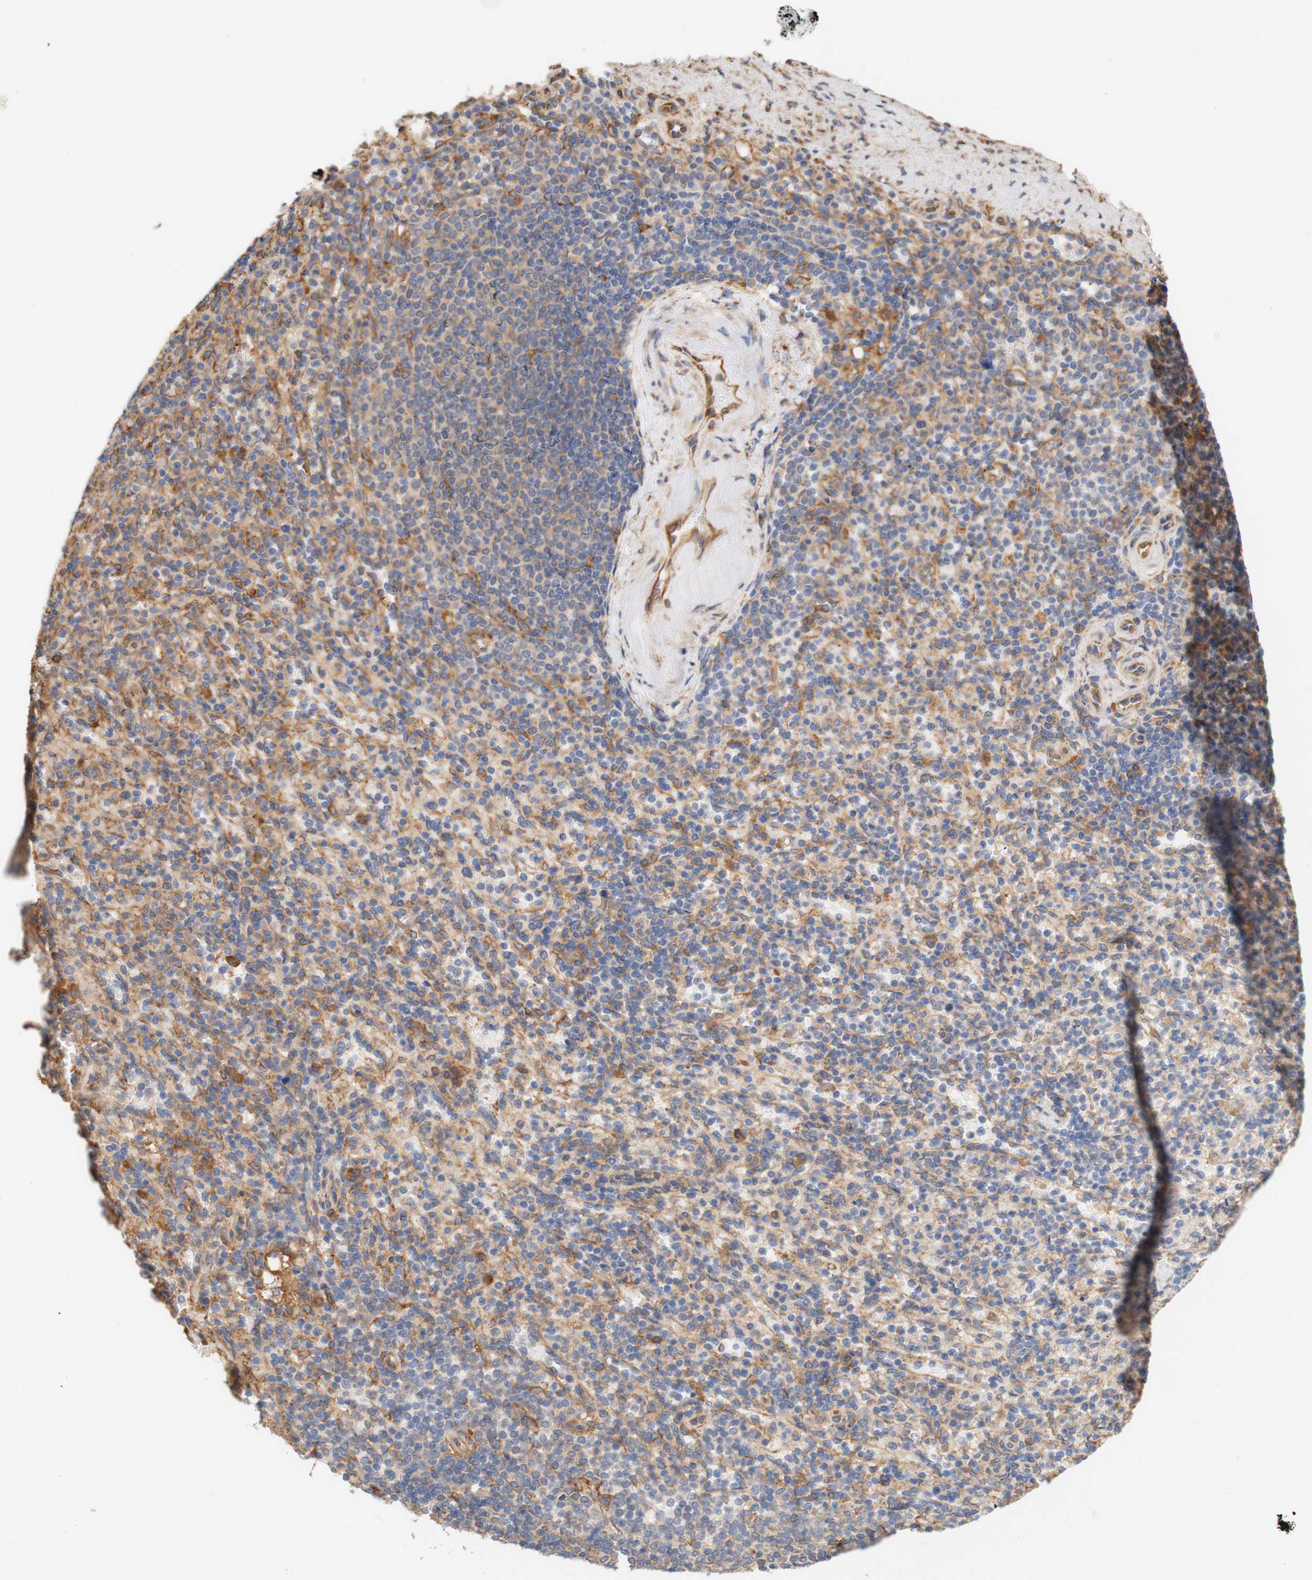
{"staining": {"intensity": "moderate", "quantity": ">75%", "location": "cytoplasmic/membranous"}, "tissue": "spleen", "cell_type": "Cells in red pulp", "image_type": "normal", "snomed": [{"axis": "morphology", "description": "Normal tissue, NOS"}, {"axis": "topography", "description": "Spleen"}], "caption": "Immunohistochemistry of normal spleen reveals medium levels of moderate cytoplasmic/membranous expression in approximately >75% of cells in red pulp.", "gene": "EIF2AK4", "patient": {"sex": "female", "age": 74}}